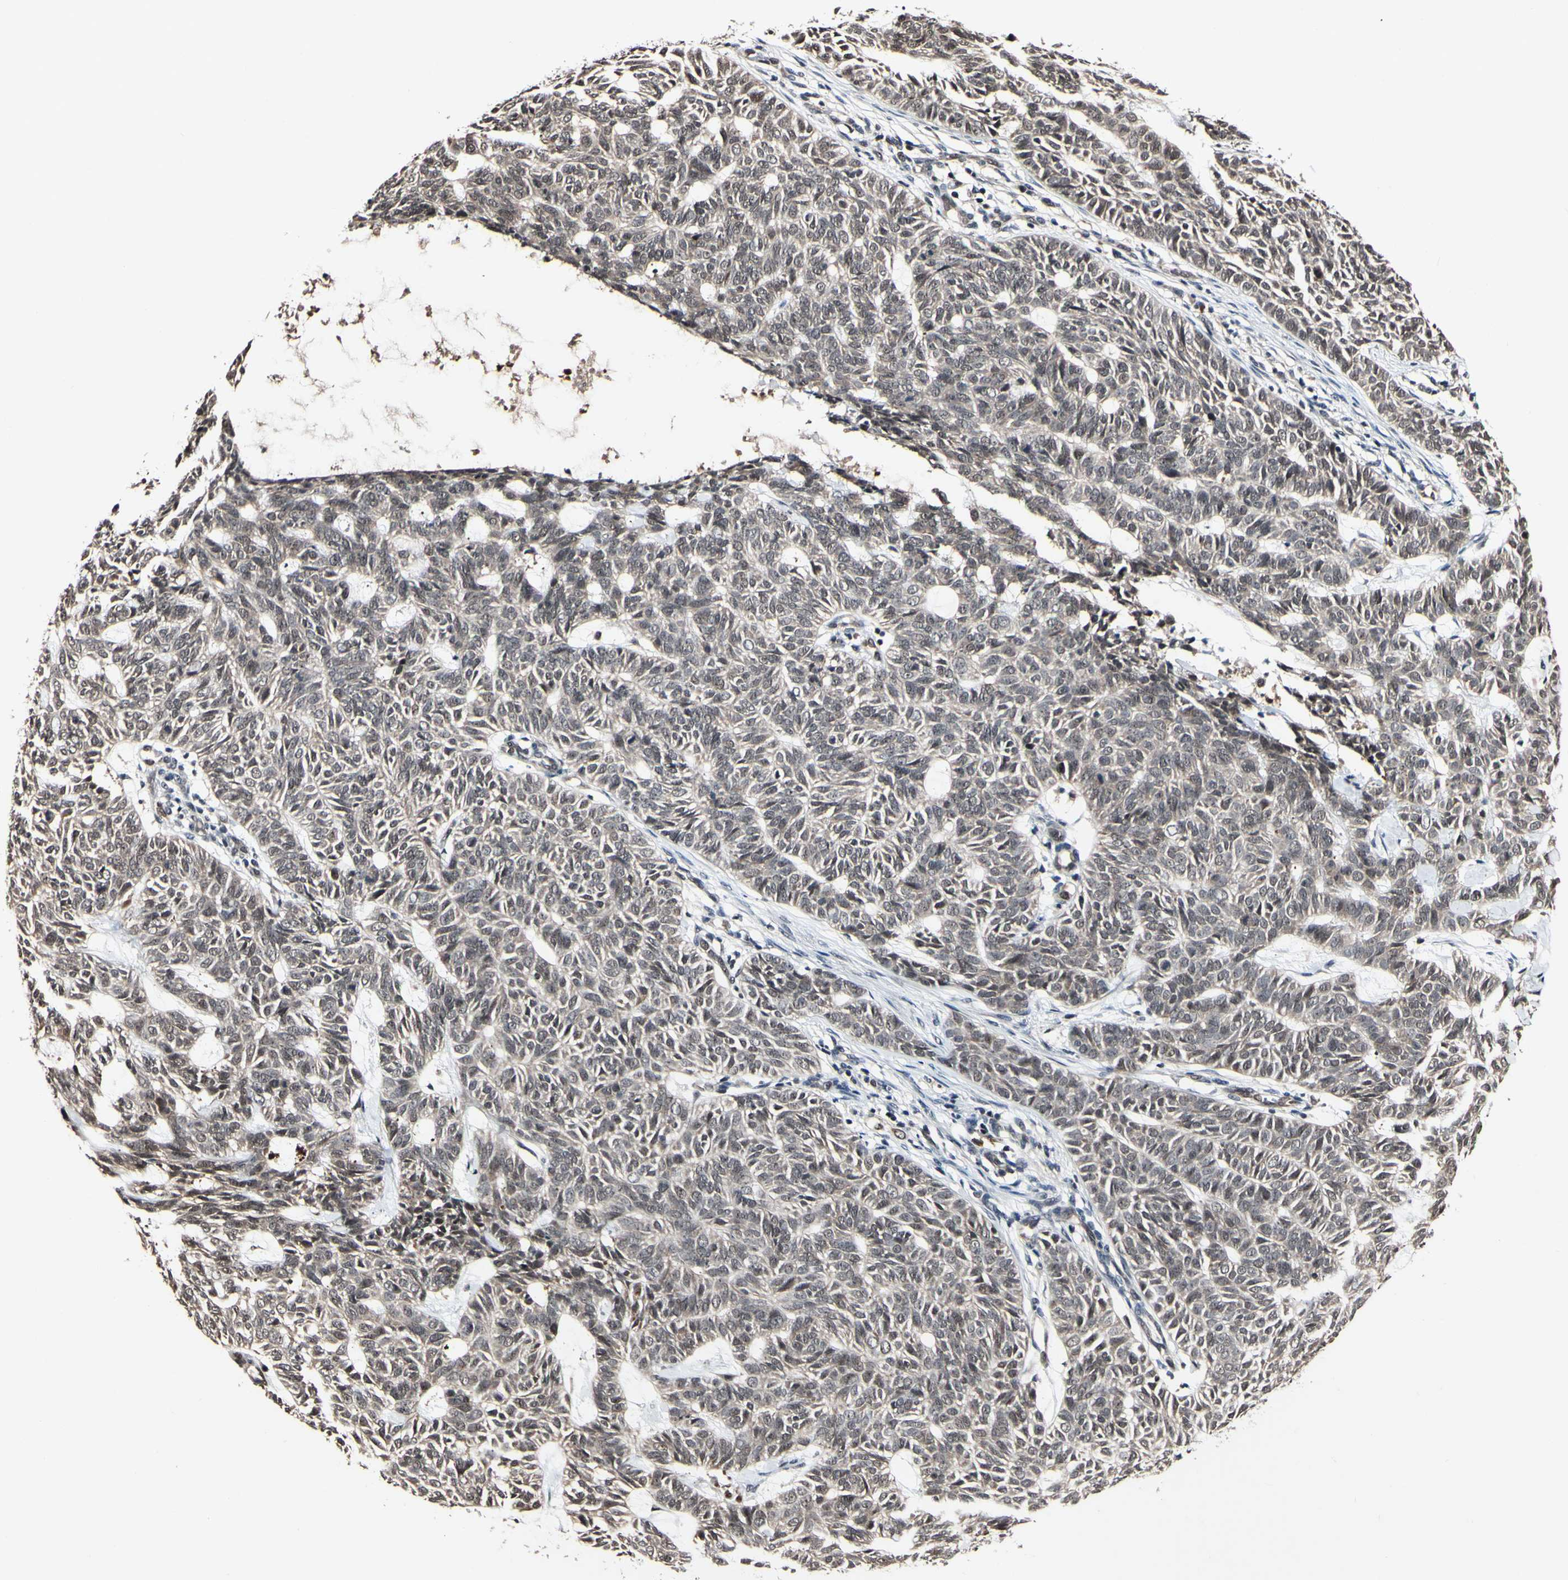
{"staining": {"intensity": "weak", "quantity": ">75%", "location": "cytoplasmic/membranous"}, "tissue": "skin cancer", "cell_type": "Tumor cells", "image_type": "cancer", "snomed": [{"axis": "morphology", "description": "Basal cell carcinoma"}, {"axis": "topography", "description": "Skin"}], "caption": "Protein expression analysis of human skin basal cell carcinoma reveals weak cytoplasmic/membranous staining in approximately >75% of tumor cells. (DAB (3,3'-diaminobenzidine) IHC, brown staining for protein, blue staining for nuclei).", "gene": "PSMD10", "patient": {"sex": "male", "age": 87}}